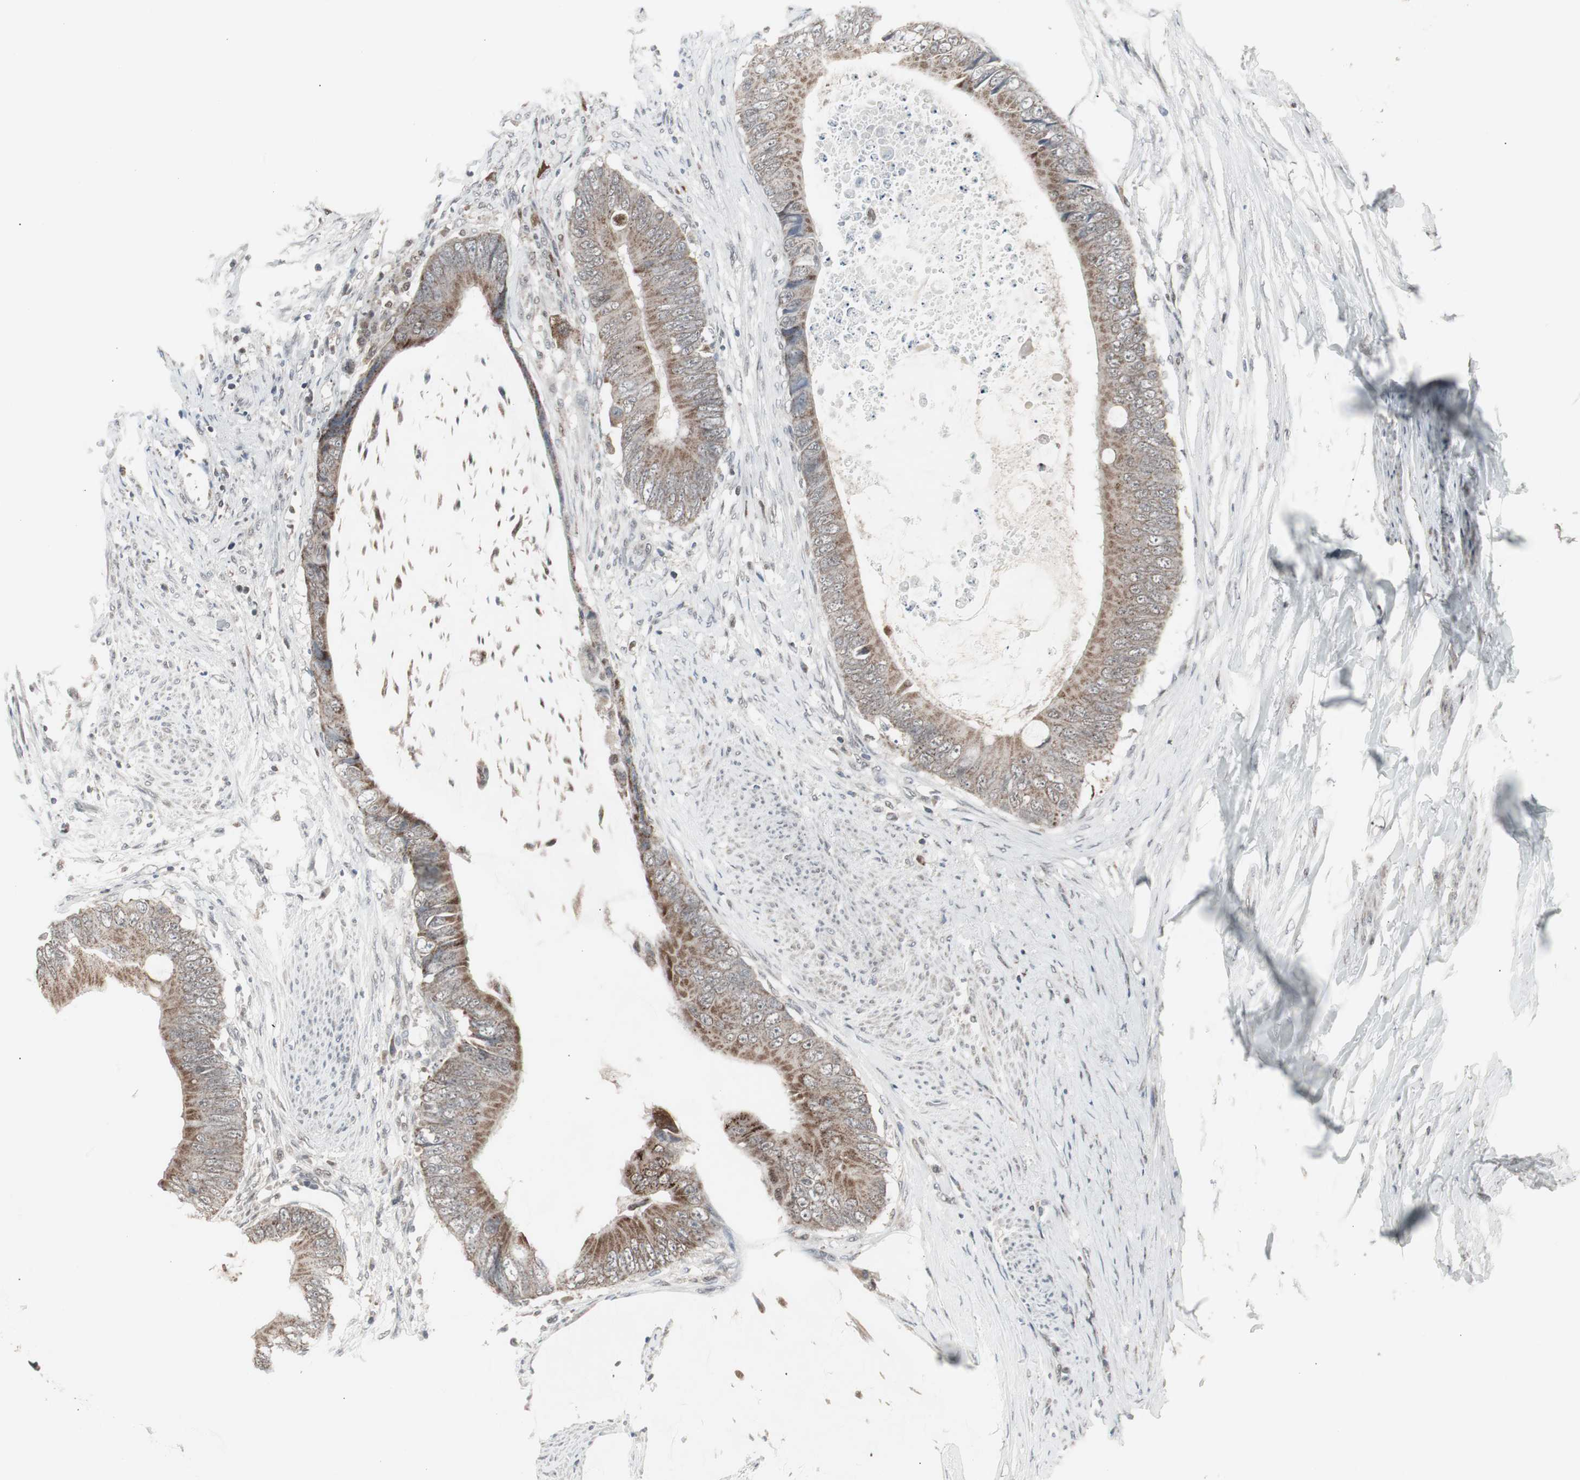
{"staining": {"intensity": "moderate", "quantity": "25%-75%", "location": "cytoplasmic/membranous,nuclear"}, "tissue": "colorectal cancer", "cell_type": "Tumor cells", "image_type": "cancer", "snomed": [{"axis": "morphology", "description": "Normal tissue, NOS"}, {"axis": "morphology", "description": "Adenocarcinoma, NOS"}, {"axis": "topography", "description": "Rectum"}, {"axis": "topography", "description": "Peripheral nerve tissue"}], "caption": "IHC image of neoplastic tissue: colorectal adenocarcinoma stained using IHC shows medium levels of moderate protein expression localized specifically in the cytoplasmic/membranous and nuclear of tumor cells, appearing as a cytoplasmic/membranous and nuclear brown color.", "gene": "RXRA", "patient": {"sex": "female", "age": 77}}